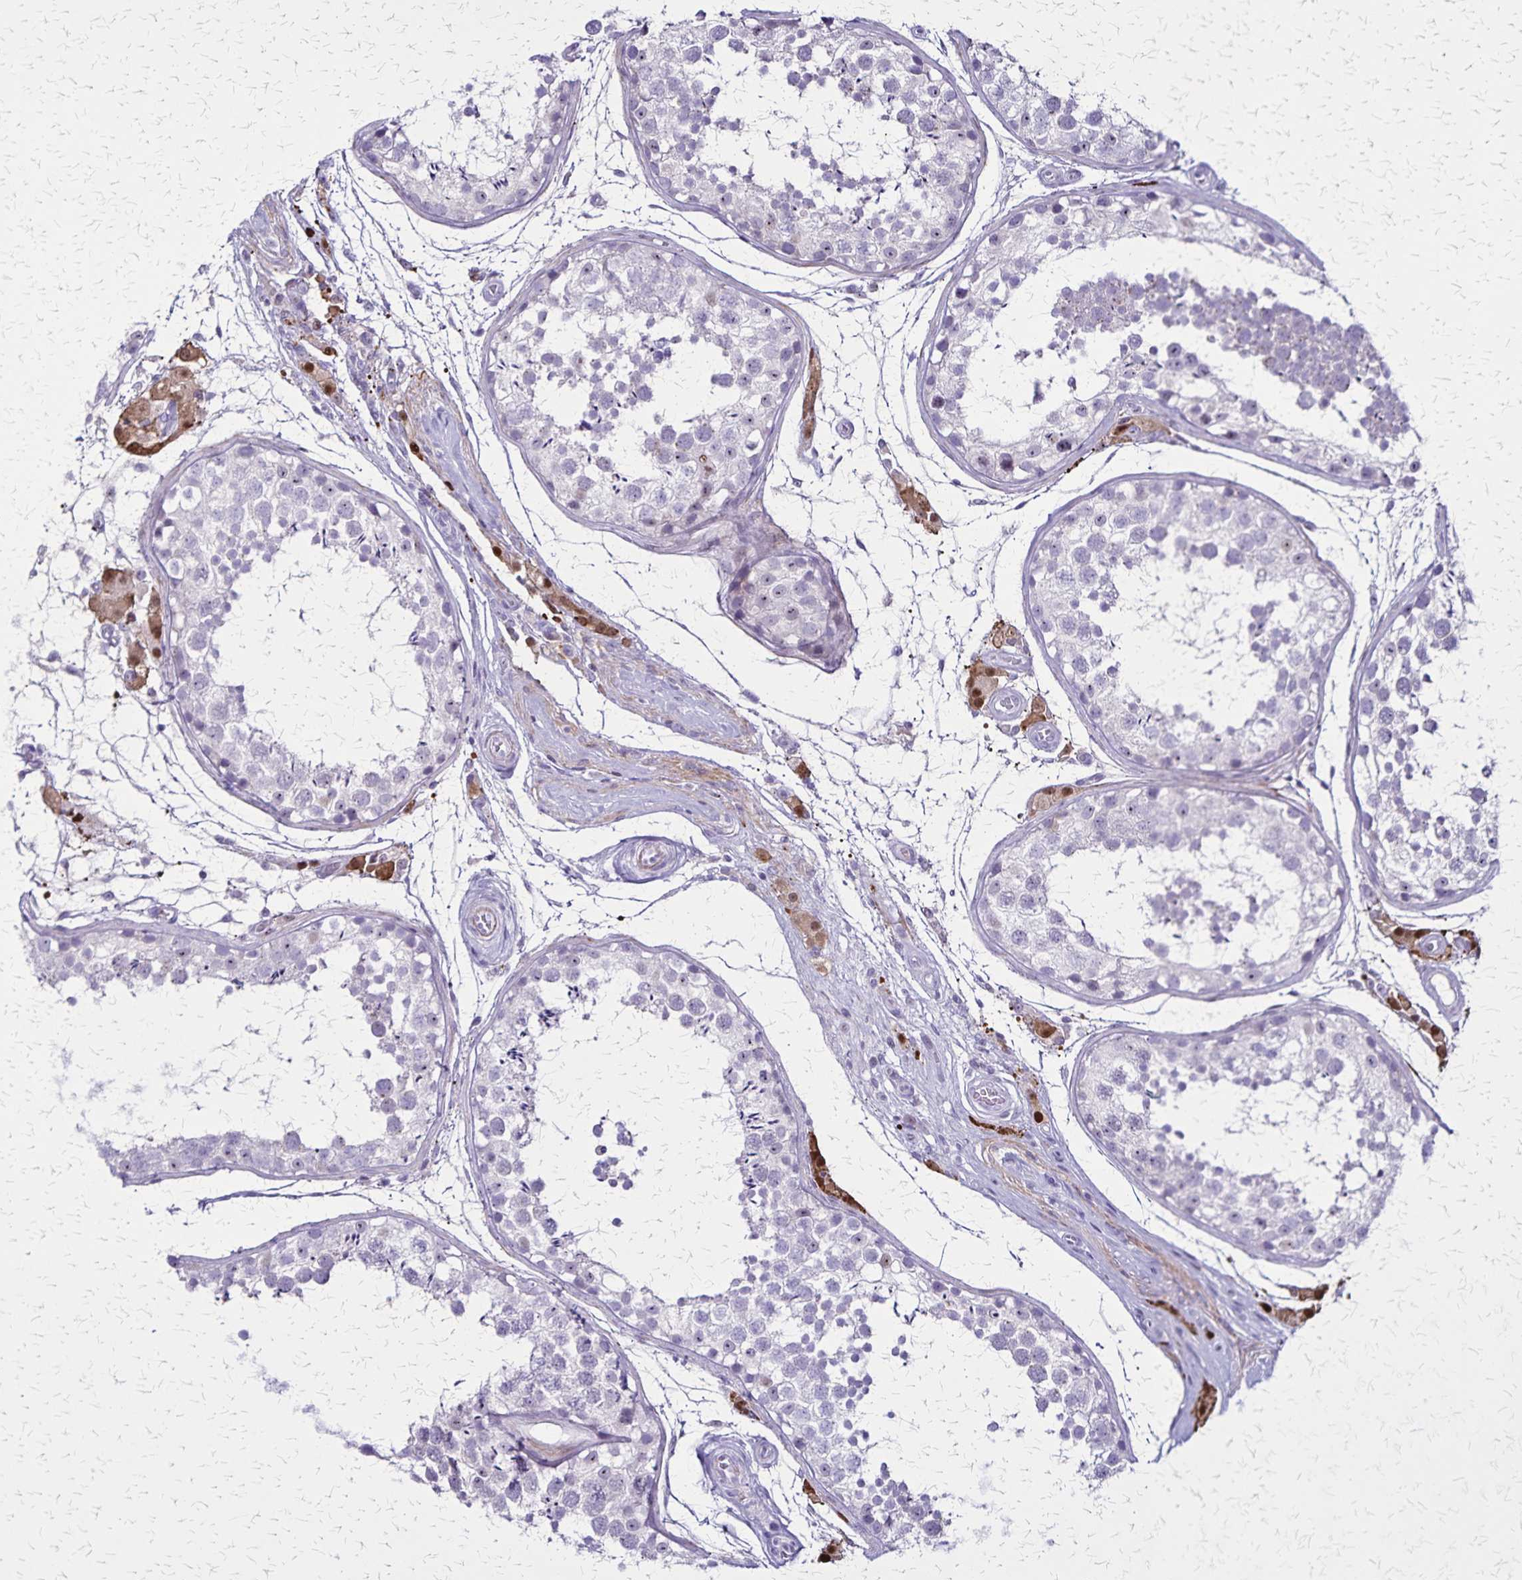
{"staining": {"intensity": "negative", "quantity": "none", "location": "none"}, "tissue": "testis", "cell_type": "Cells in seminiferous ducts", "image_type": "normal", "snomed": [{"axis": "morphology", "description": "Normal tissue, NOS"}, {"axis": "morphology", "description": "Seminoma, NOS"}, {"axis": "topography", "description": "Testis"}], "caption": "High power microscopy histopathology image of an immunohistochemistry (IHC) photomicrograph of benign testis, revealing no significant expression in cells in seminiferous ducts.", "gene": "OR51B5", "patient": {"sex": "male", "age": 29}}